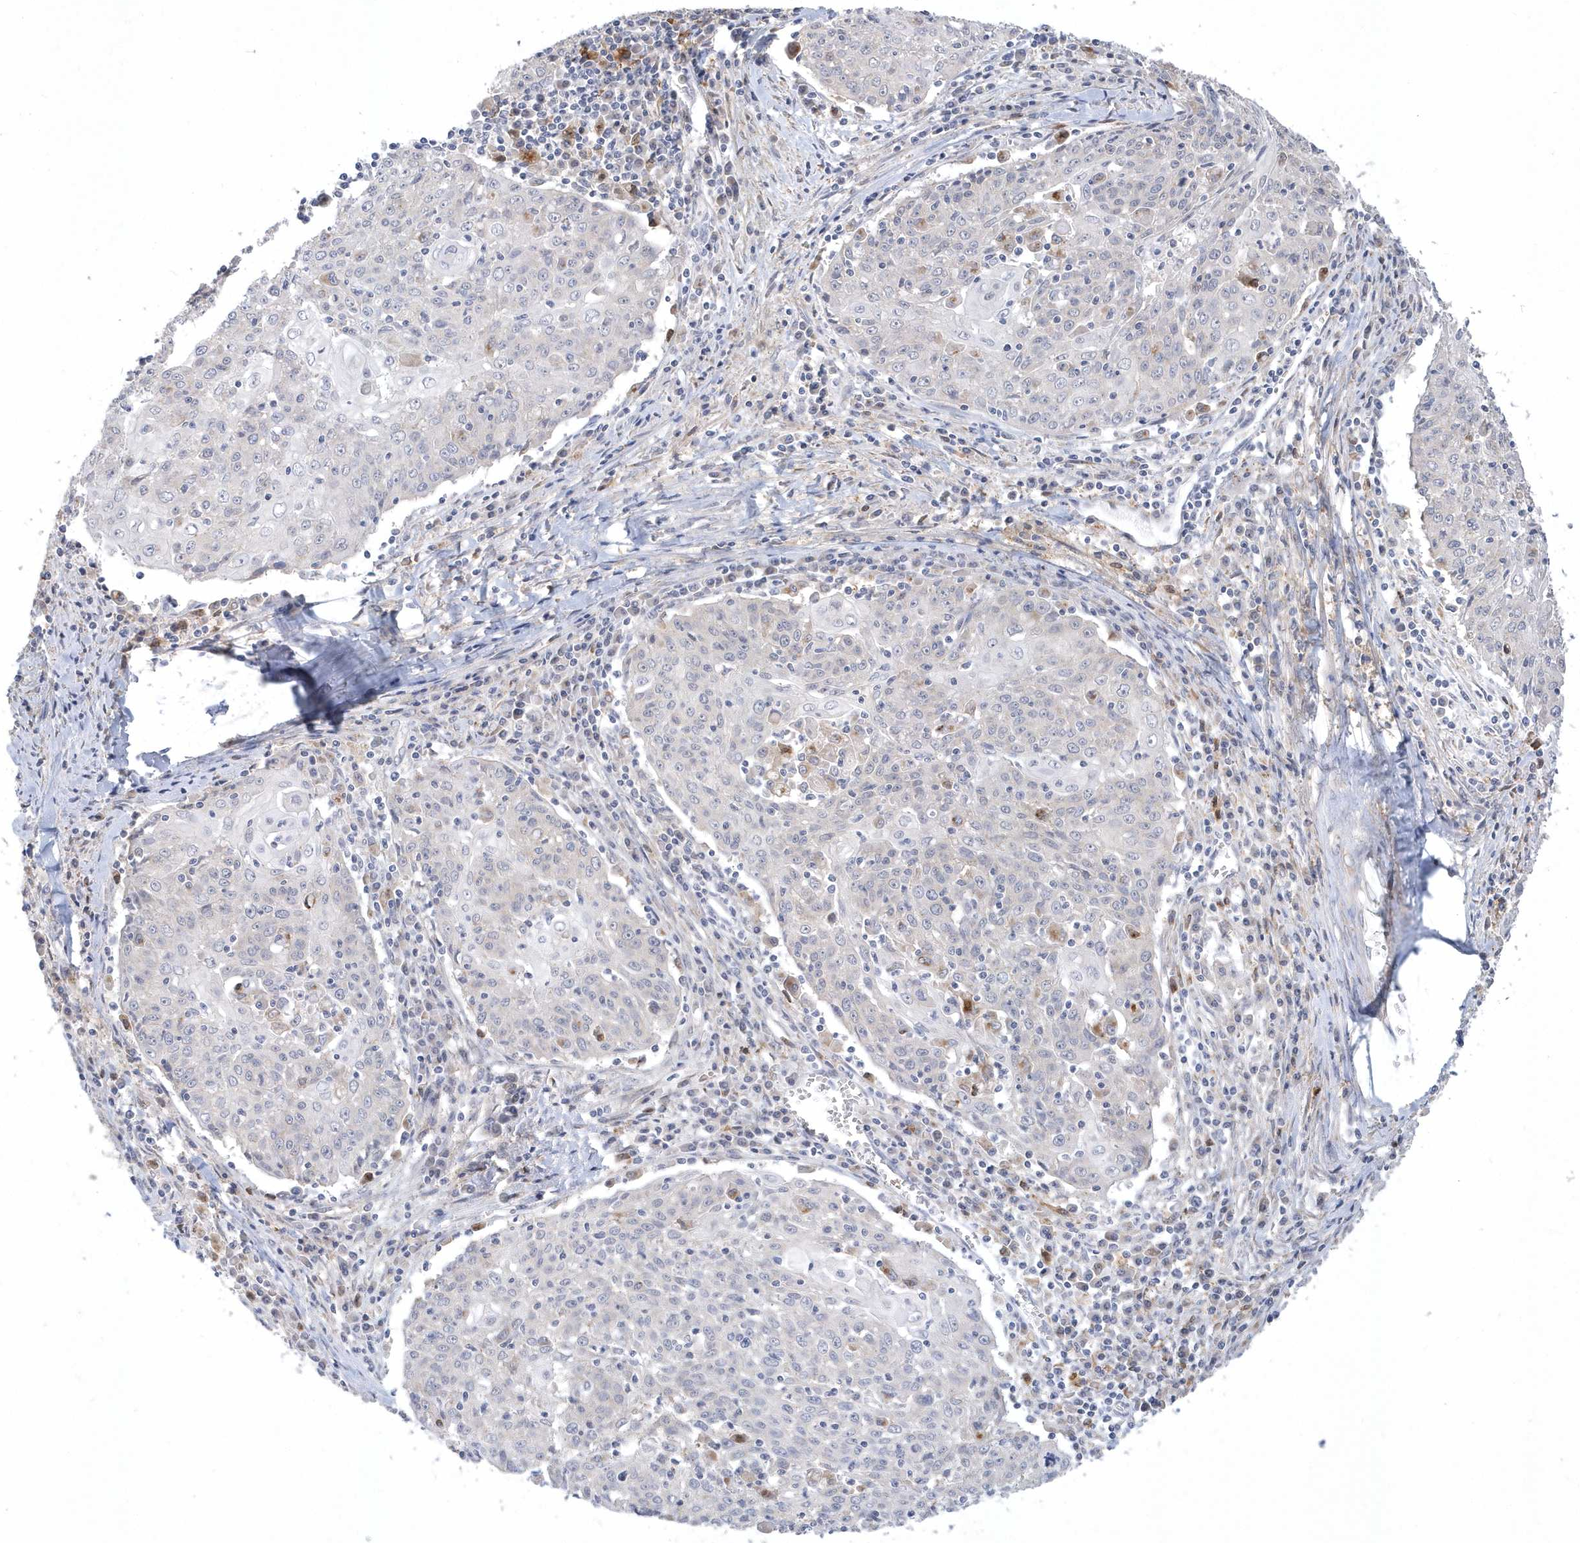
{"staining": {"intensity": "negative", "quantity": "none", "location": "none"}, "tissue": "cervical cancer", "cell_type": "Tumor cells", "image_type": "cancer", "snomed": [{"axis": "morphology", "description": "Squamous cell carcinoma, NOS"}, {"axis": "topography", "description": "Cervix"}], "caption": "An image of cervical cancer stained for a protein exhibits no brown staining in tumor cells.", "gene": "TSPEAR", "patient": {"sex": "female", "age": 48}}